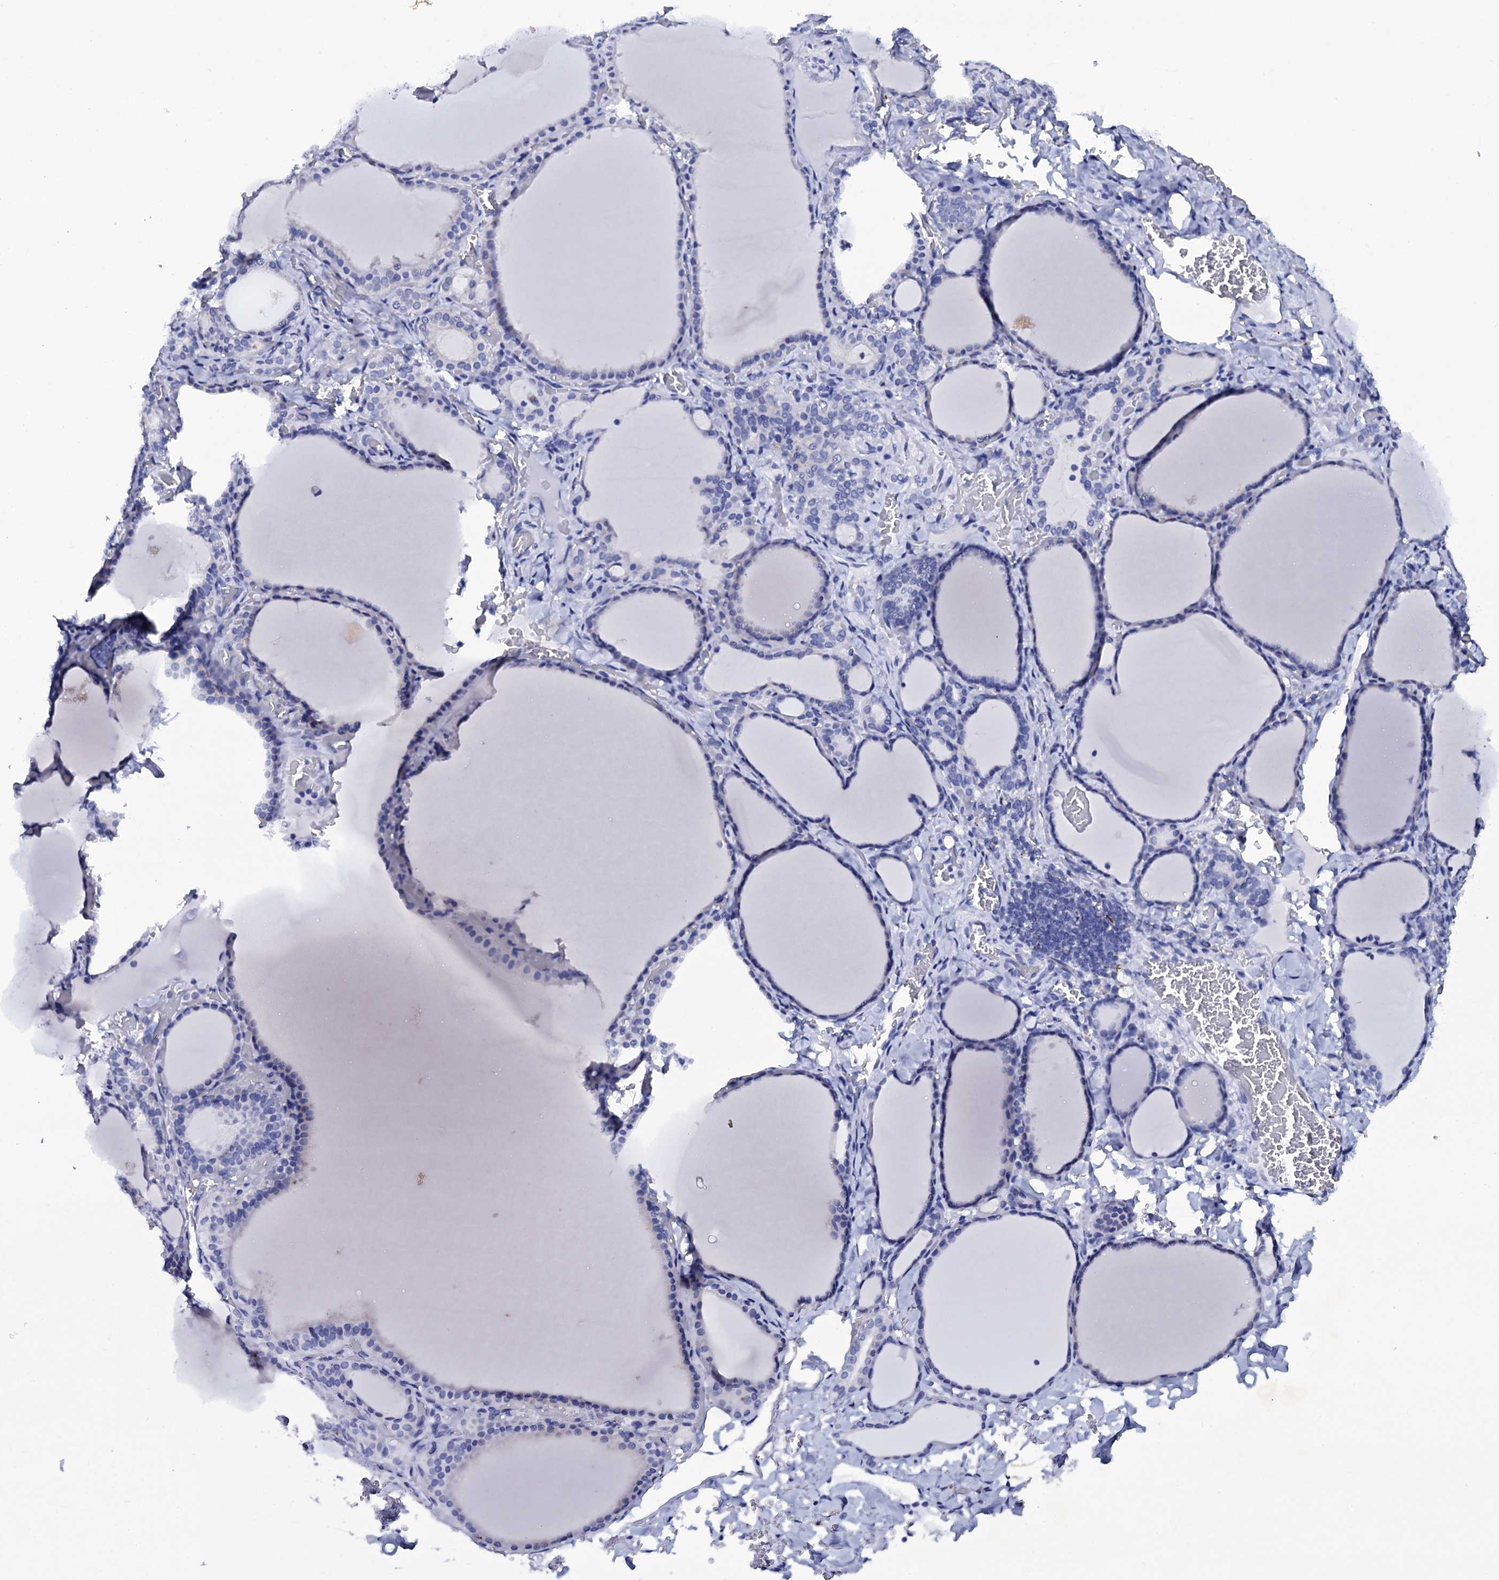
{"staining": {"intensity": "negative", "quantity": "none", "location": "none"}, "tissue": "thyroid gland", "cell_type": "Glandular cells", "image_type": "normal", "snomed": [{"axis": "morphology", "description": "Normal tissue, NOS"}, {"axis": "topography", "description": "Thyroid gland"}], "caption": "Immunohistochemistry of unremarkable thyroid gland demonstrates no positivity in glandular cells.", "gene": "ITPRID2", "patient": {"sex": "female", "age": 39}}